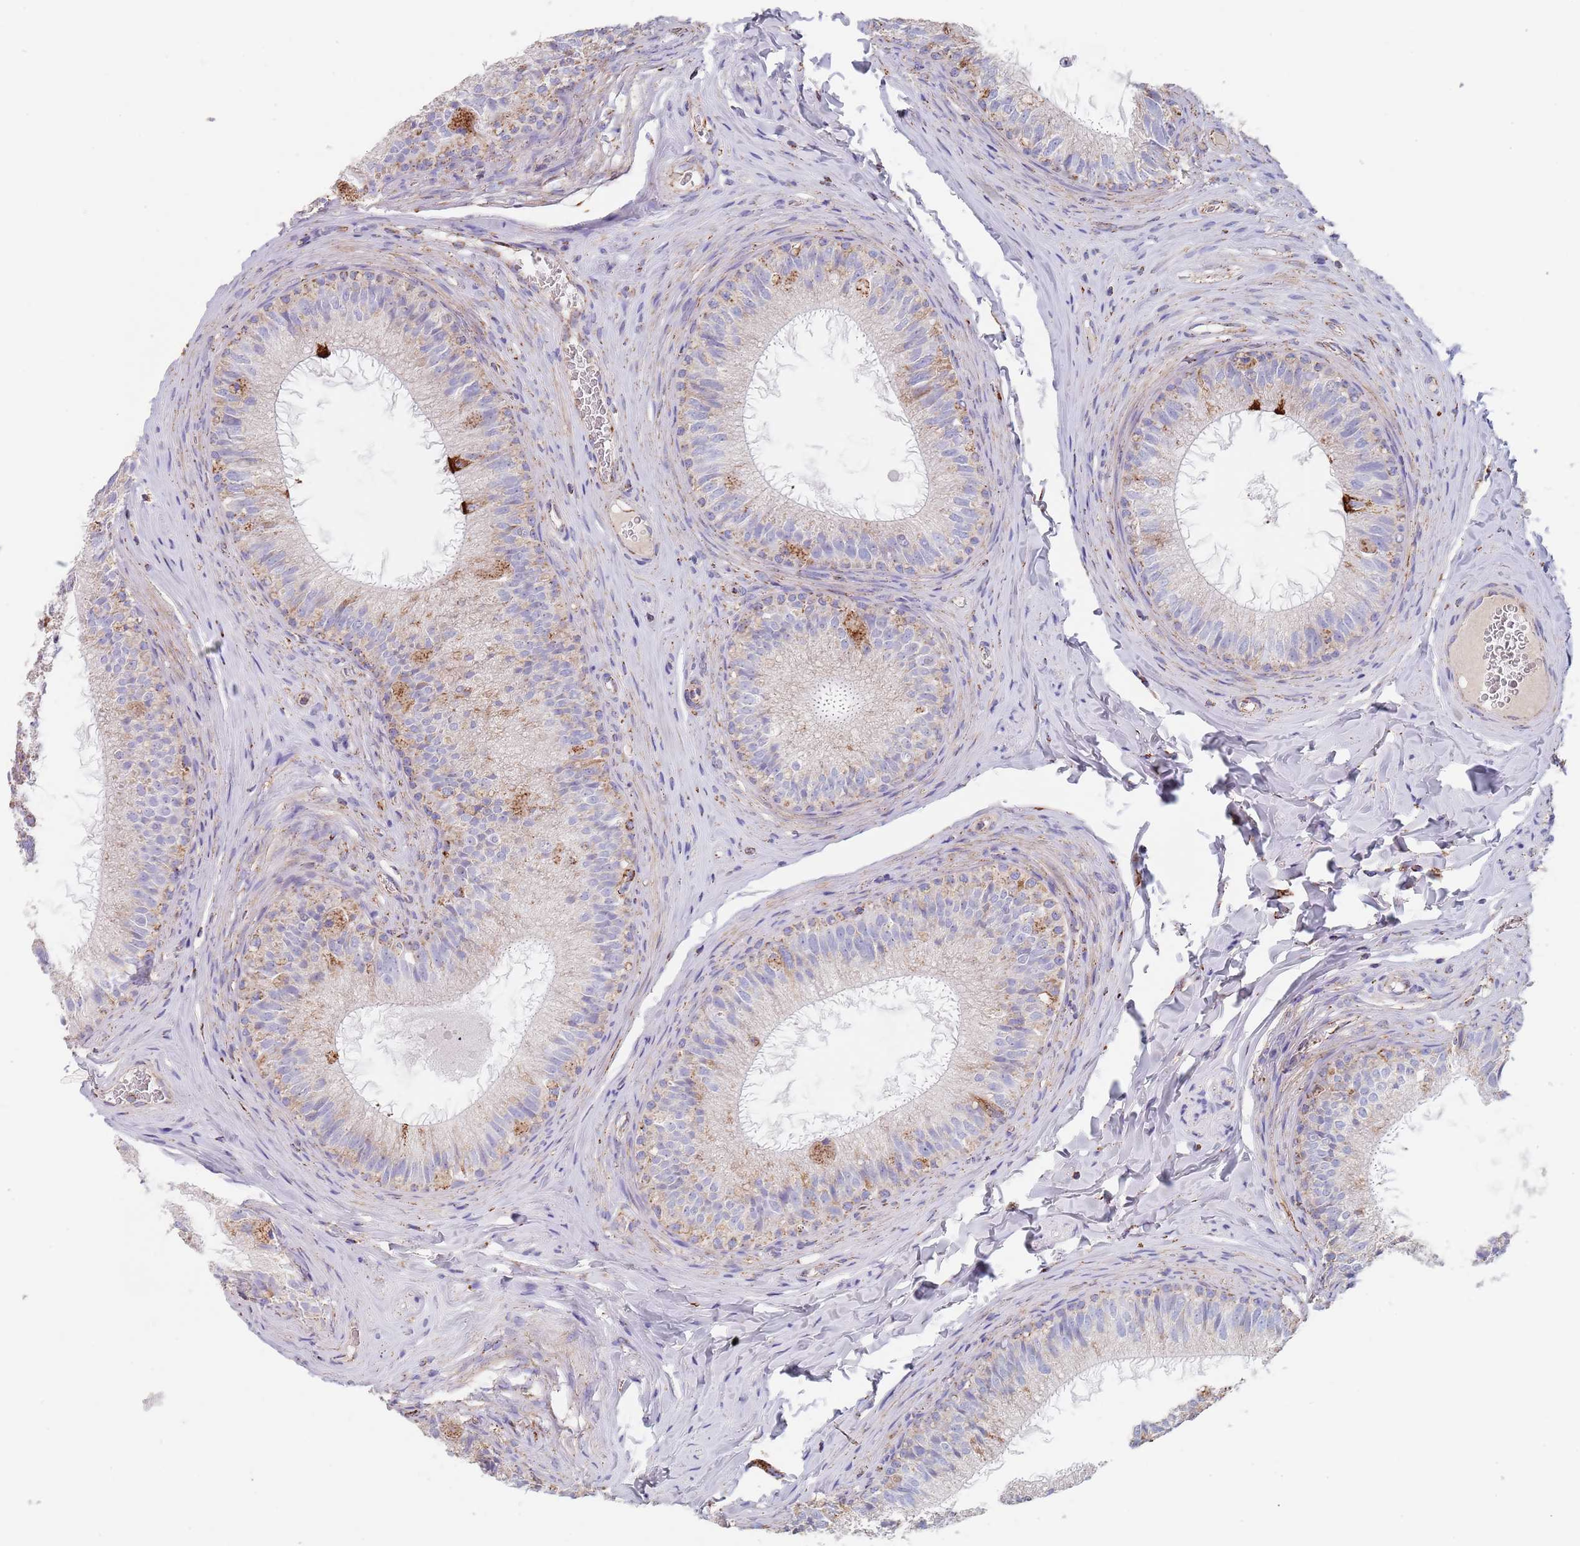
{"staining": {"intensity": "moderate", "quantity": "<25%", "location": "cytoplasmic/membranous"}, "tissue": "epididymis", "cell_type": "Glandular cells", "image_type": "normal", "snomed": [{"axis": "morphology", "description": "Normal tissue, NOS"}, {"axis": "topography", "description": "Epididymis"}], "caption": "Immunohistochemical staining of normal human epididymis displays <25% levels of moderate cytoplasmic/membranous protein positivity in about <25% of glandular cells.", "gene": "PGP", "patient": {"sex": "male", "age": 34}}